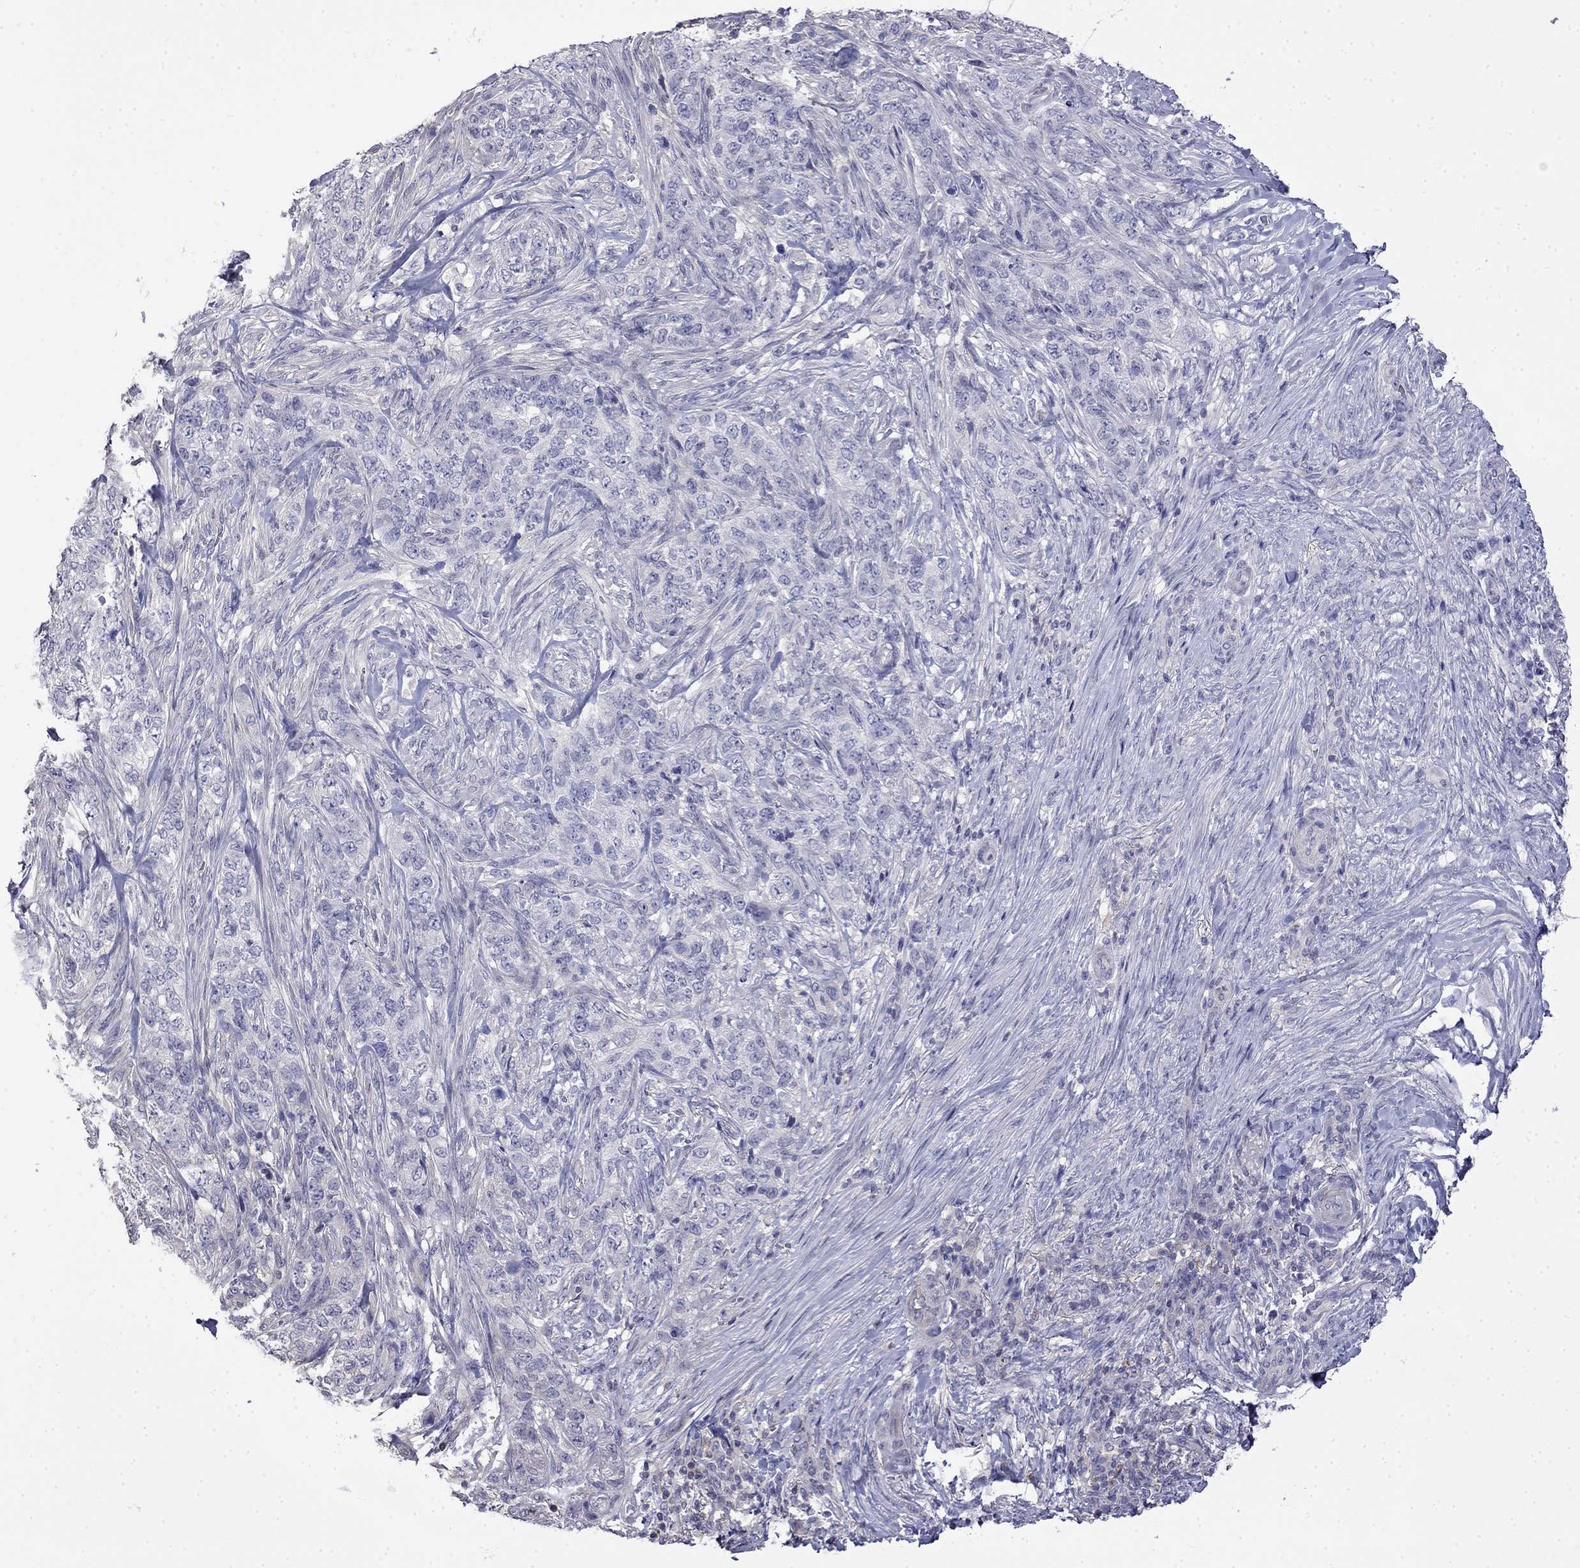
{"staining": {"intensity": "negative", "quantity": "none", "location": "none"}, "tissue": "skin cancer", "cell_type": "Tumor cells", "image_type": "cancer", "snomed": [{"axis": "morphology", "description": "Basal cell carcinoma"}, {"axis": "topography", "description": "Skin"}], "caption": "Skin cancer was stained to show a protein in brown. There is no significant staining in tumor cells.", "gene": "GUCA1B", "patient": {"sex": "female", "age": 69}}